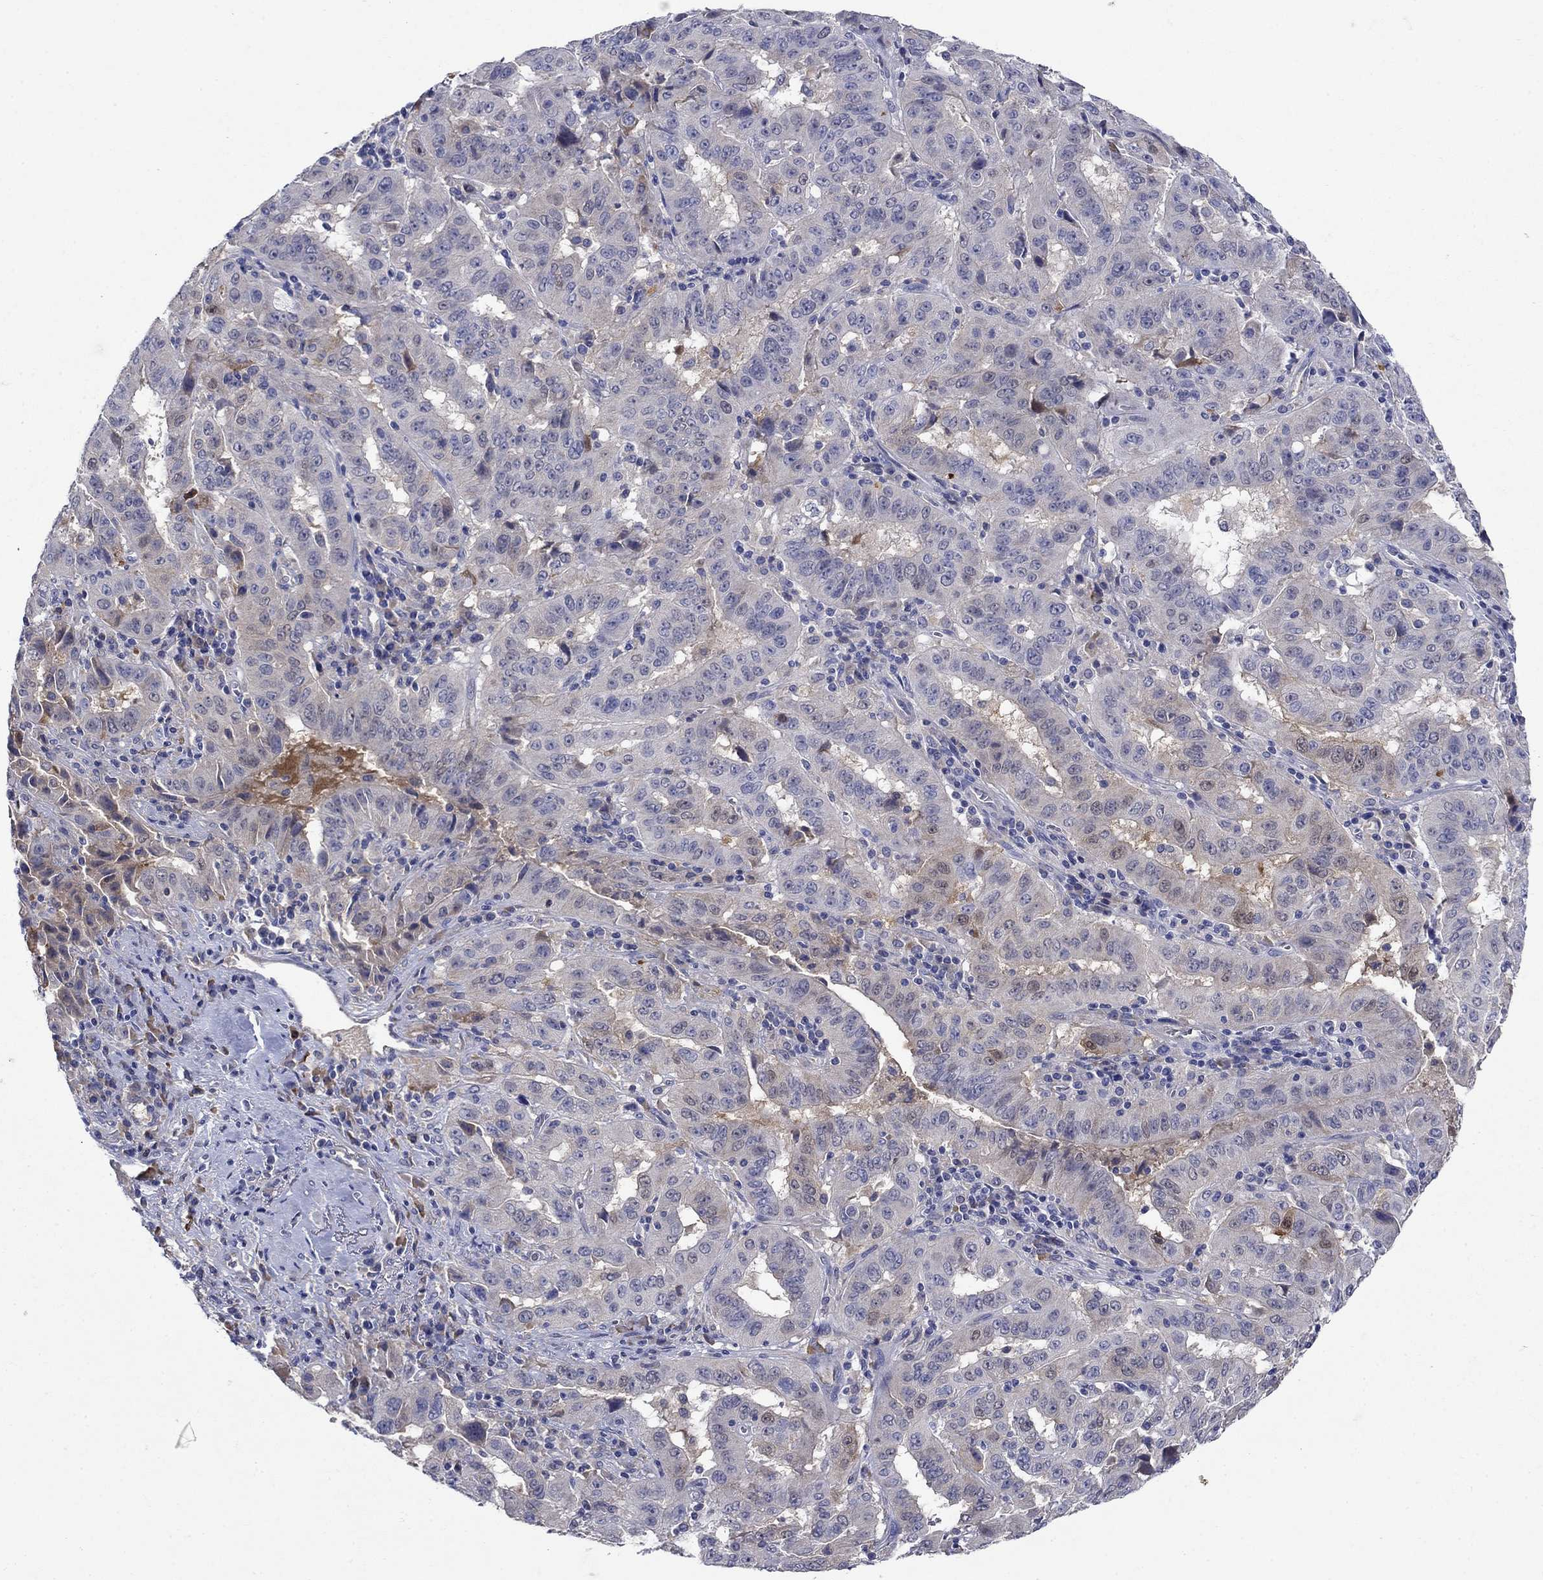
{"staining": {"intensity": "negative", "quantity": "none", "location": "none"}, "tissue": "pancreatic cancer", "cell_type": "Tumor cells", "image_type": "cancer", "snomed": [{"axis": "morphology", "description": "Adenocarcinoma, NOS"}, {"axis": "topography", "description": "Pancreas"}], "caption": "Immunohistochemical staining of human pancreatic cancer exhibits no significant staining in tumor cells. (DAB (3,3'-diaminobenzidine) immunohistochemistry (IHC) with hematoxylin counter stain).", "gene": "SULT2B1", "patient": {"sex": "male", "age": 63}}